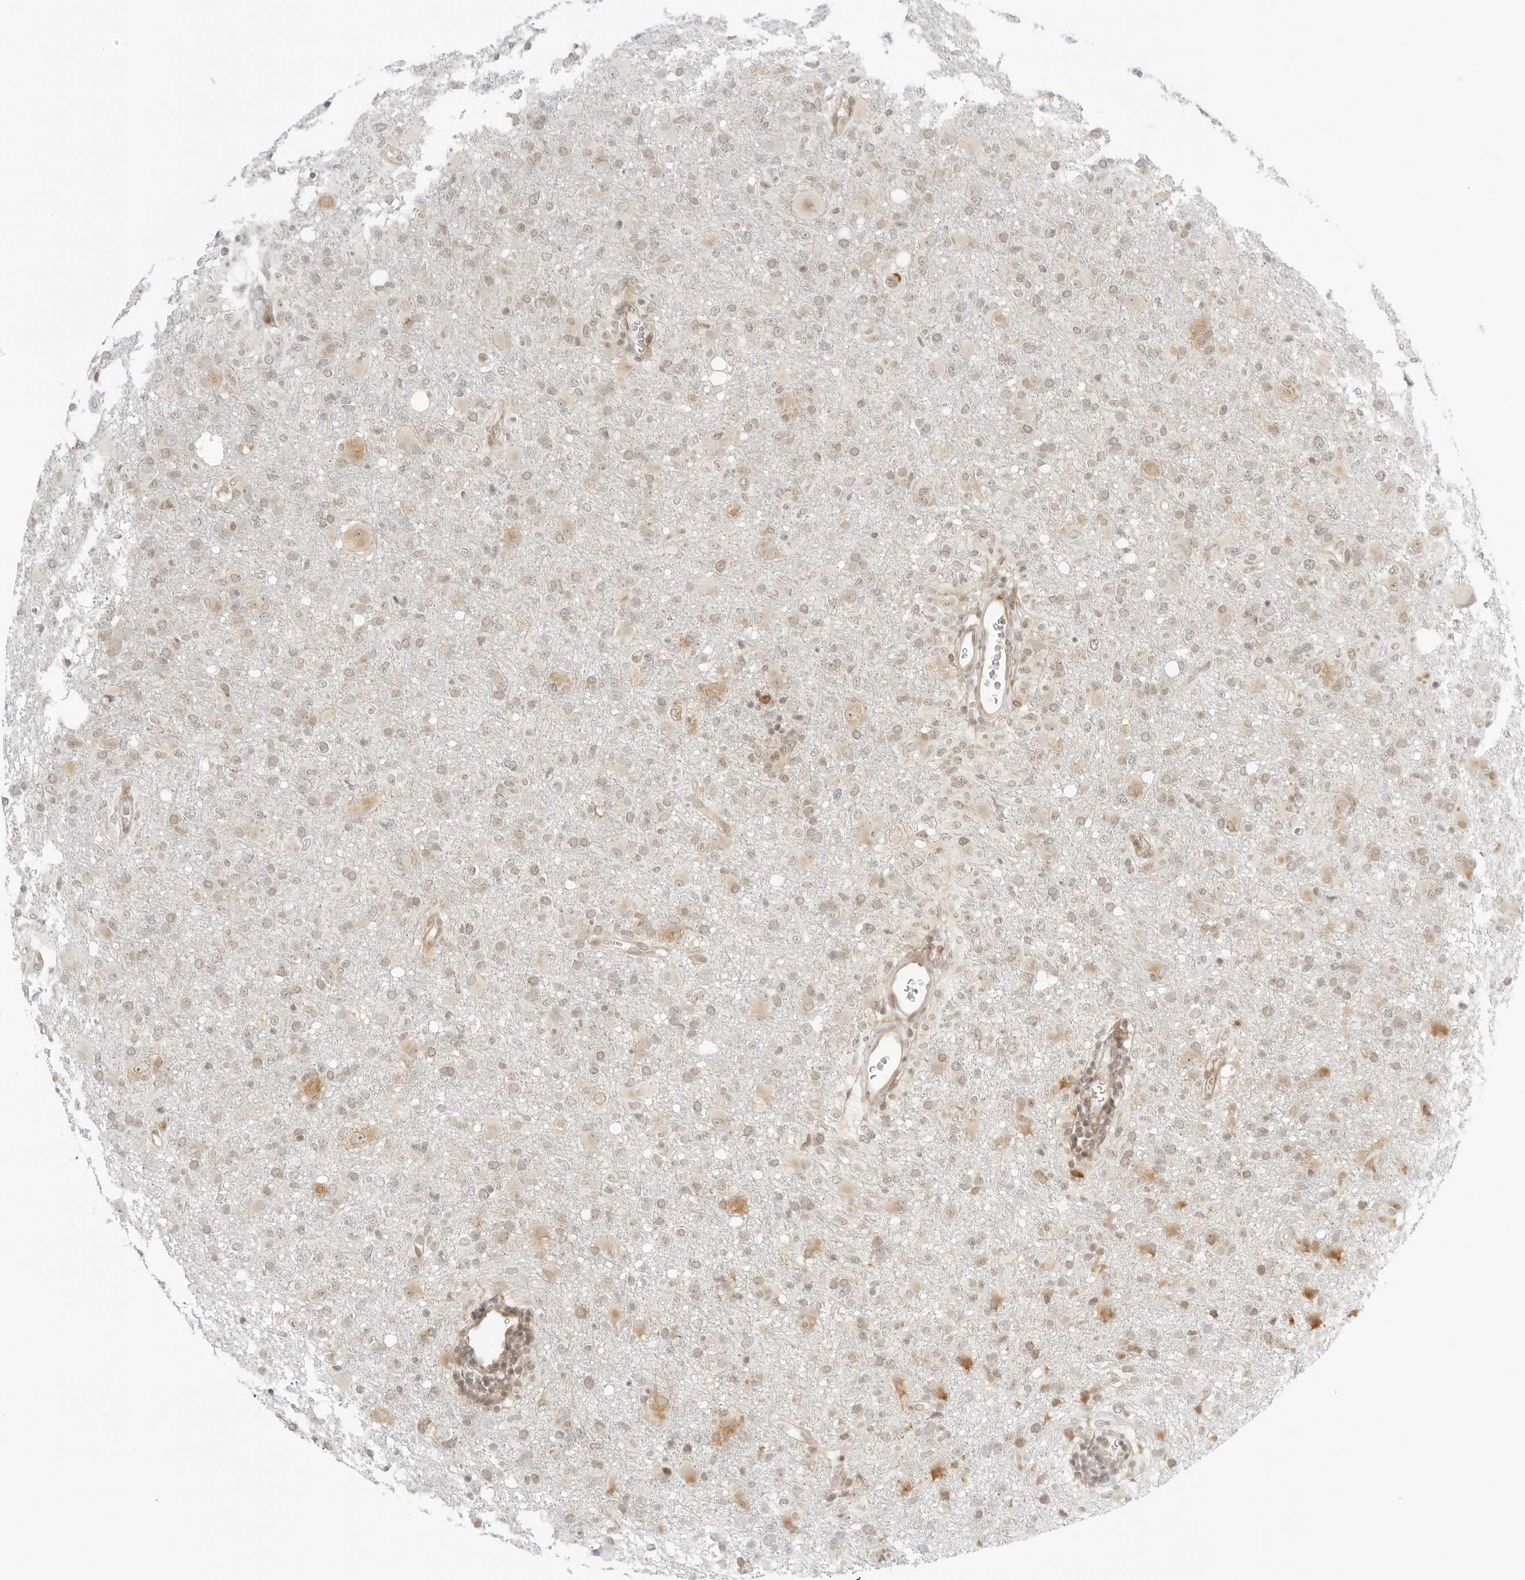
{"staining": {"intensity": "weak", "quantity": ">75%", "location": "cytoplasmic/membranous,nuclear"}, "tissue": "glioma", "cell_type": "Tumor cells", "image_type": "cancer", "snomed": [{"axis": "morphology", "description": "Glioma, malignant, High grade"}, {"axis": "topography", "description": "Brain"}], "caption": "An immunohistochemistry photomicrograph of neoplastic tissue is shown. Protein staining in brown labels weak cytoplasmic/membranous and nuclear positivity in glioma within tumor cells.", "gene": "EIF4G1", "patient": {"sex": "female", "age": 57}}